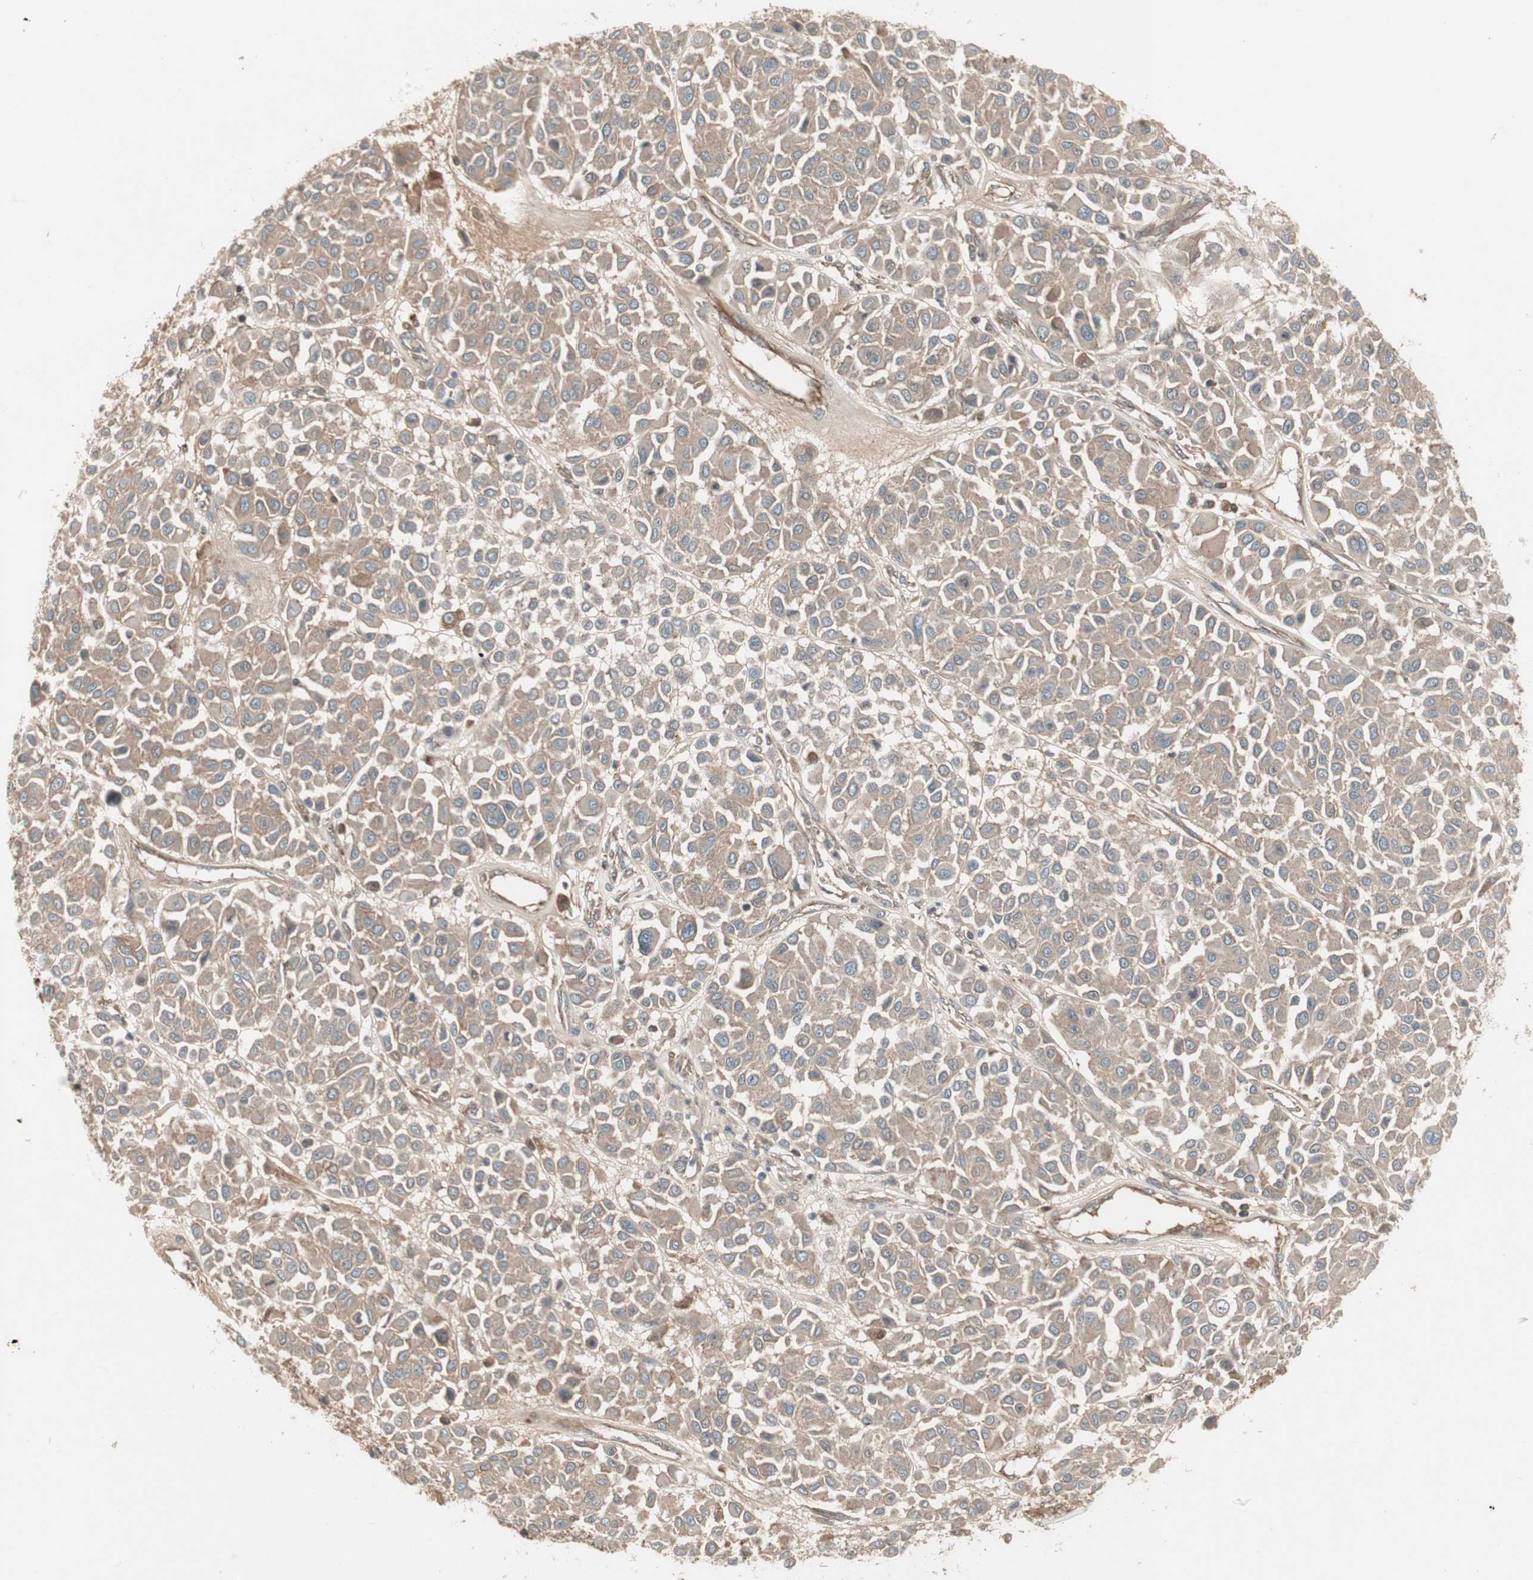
{"staining": {"intensity": "moderate", "quantity": ">75%", "location": "cytoplasmic/membranous"}, "tissue": "melanoma", "cell_type": "Tumor cells", "image_type": "cancer", "snomed": [{"axis": "morphology", "description": "Malignant melanoma, Metastatic site"}, {"axis": "topography", "description": "Soft tissue"}], "caption": "This is an image of IHC staining of malignant melanoma (metastatic site), which shows moderate positivity in the cytoplasmic/membranous of tumor cells.", "gene": "TFPI", "patient": {"sex": "male", "age": 41}}